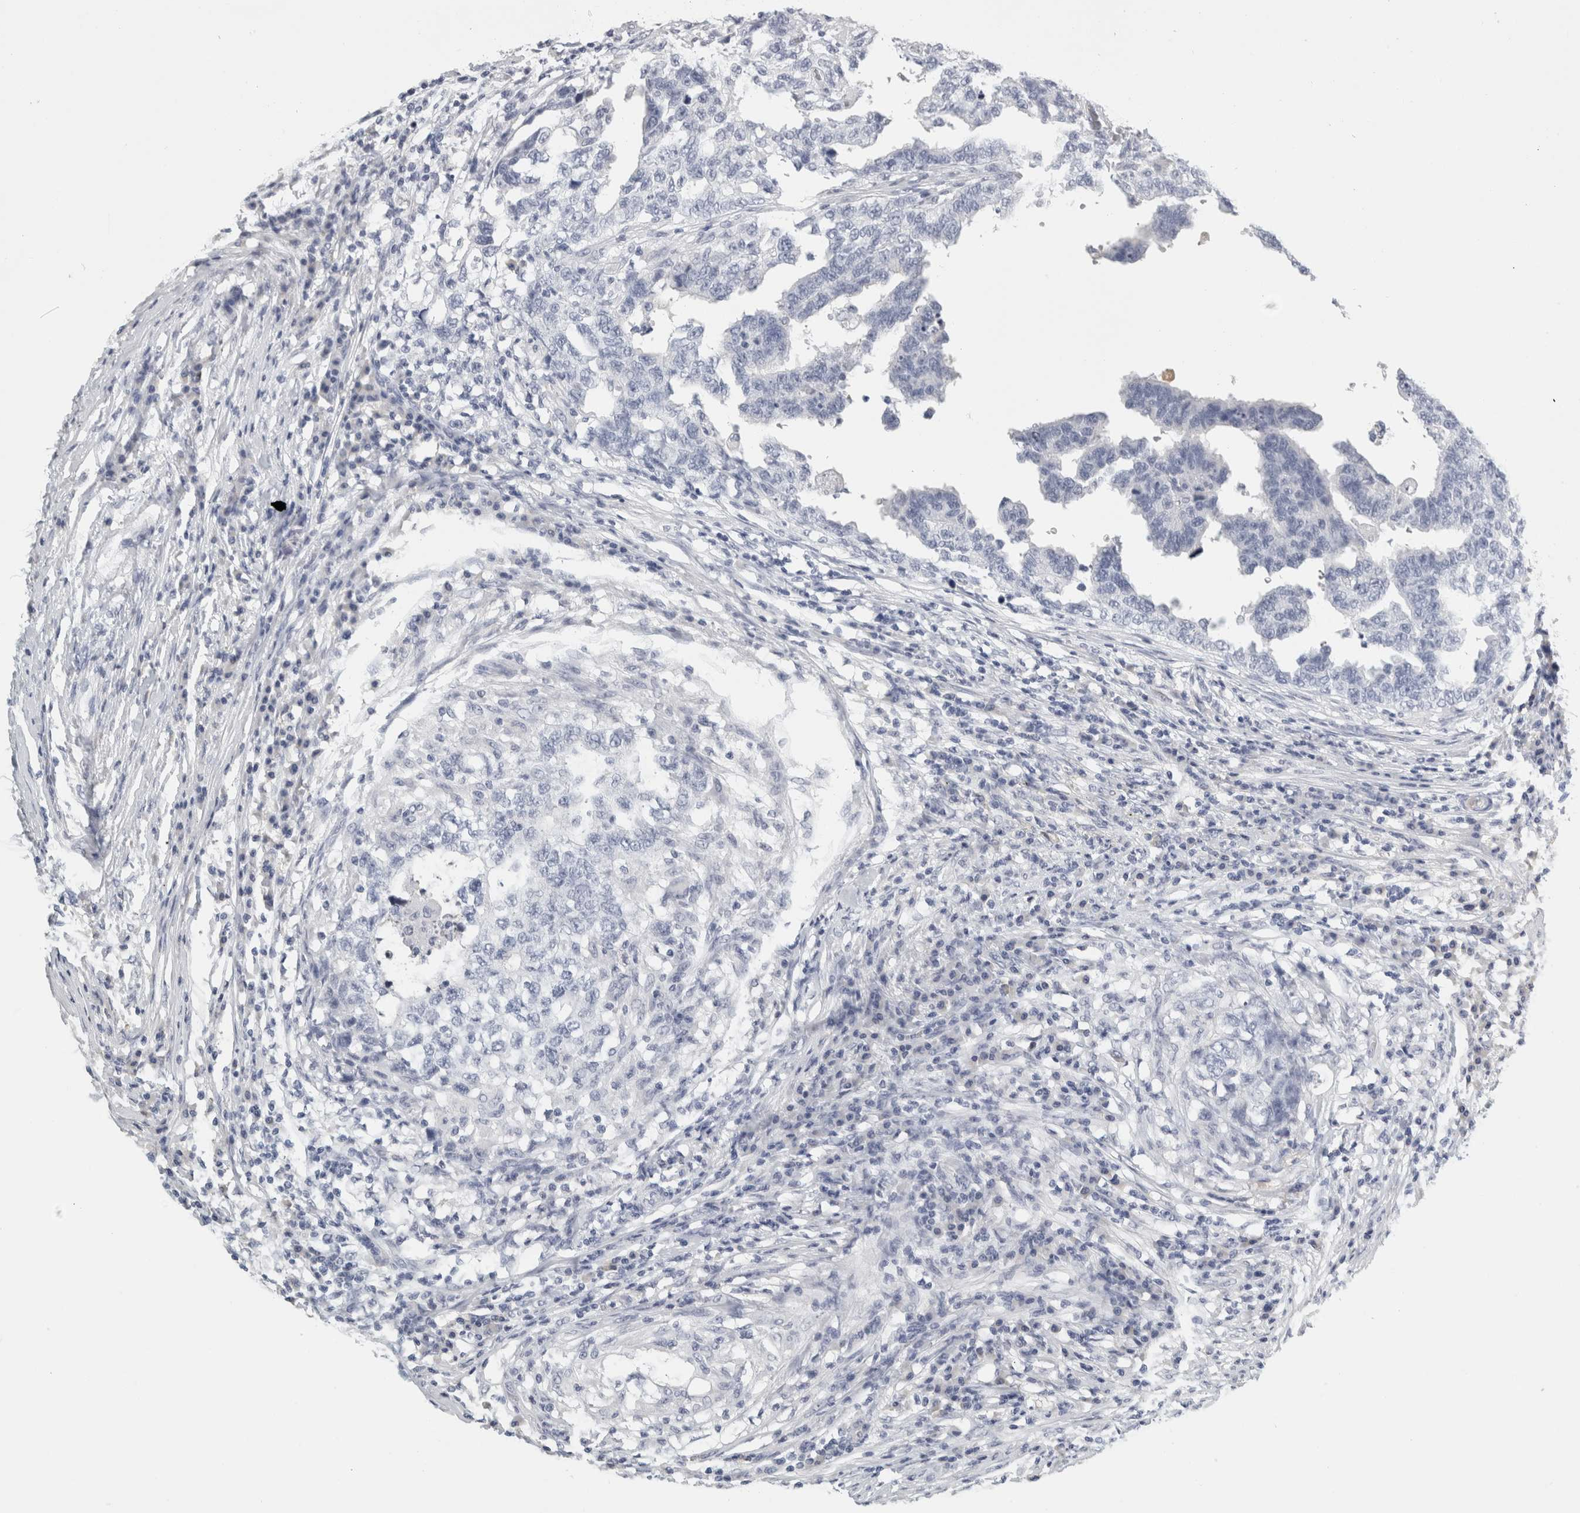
{"staining": {"intensity": "negative", "quantity": "none", "location": "none"}, "tissue": "testis cancer", "cell_type": "Tumor cells", "image_type": "cancer", "snomed": [{"axis": "morphology", "description": "Carcinoma, Embryonal, NOS"}, {"axis": "topography", "description": "Testis"}], "caption": "Immunohistochemistry (IHC) image of human testis embryonal carcinoma stained for a protein (brown), which shows no positivity in tumor cells. (DAB immunohistochemistry visualized using brightfield microscopy, high magnification).", "gene": "TSPAN8", "patient": {"sex": "male", "age": 21}}